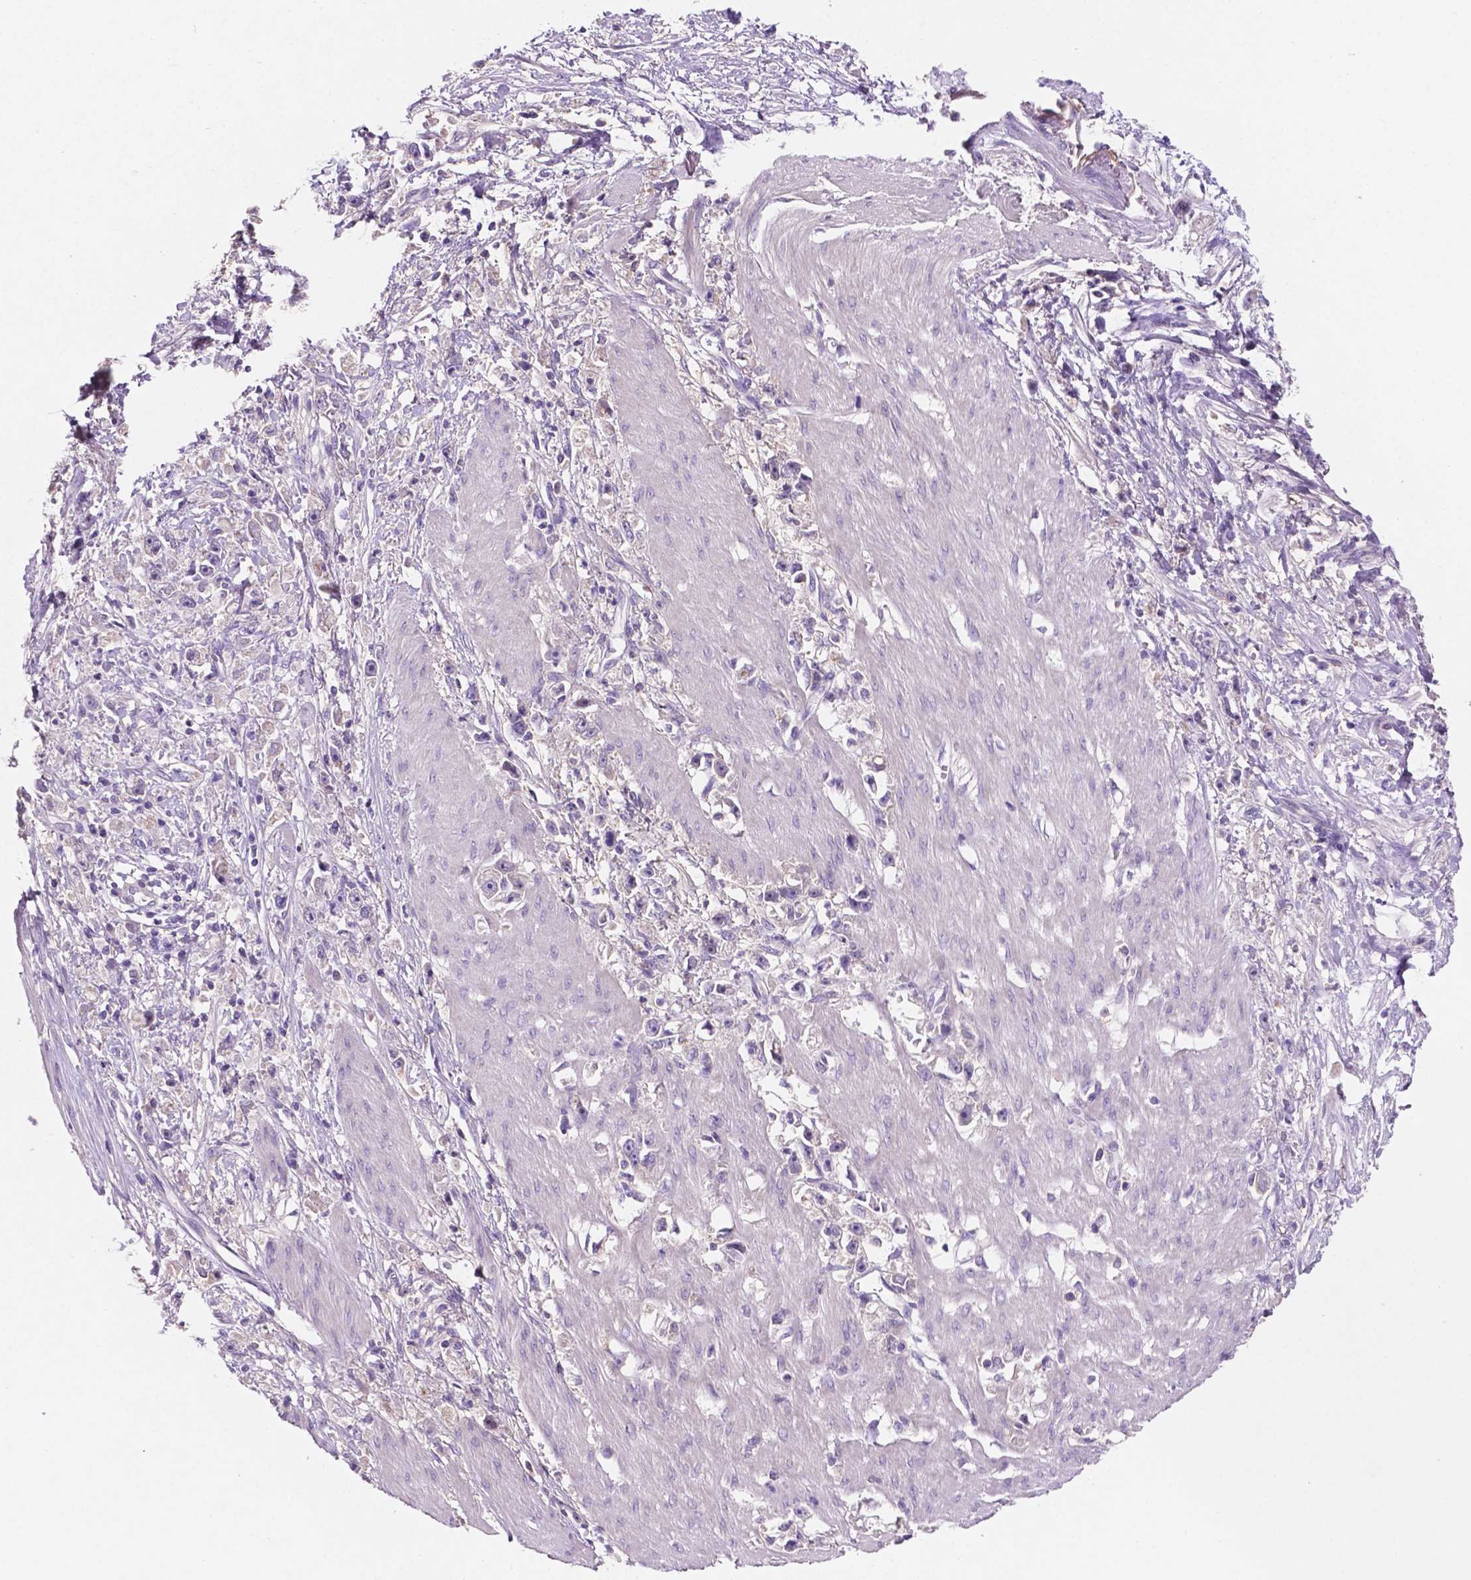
{"staining": {"intensity": "negative", "quantity": "none", "location": "none"}, "tissue": "stomach cancer", "cell_type": "Tumor cells", "image_type": "cancer", "snomed": [{"axis": "morphology", "description": "Adenocarcinoma, NOS"}, {"axis": "topography", "description": "Stomach"}], "caption": "Immunohistochemistry micrograph of stomach adenocarcinoma stained for a protein (brown), which reveals no expression in tumor cells.", "gene": "MKRN2OS", "patient": {"sex": "female", "age": 59}}